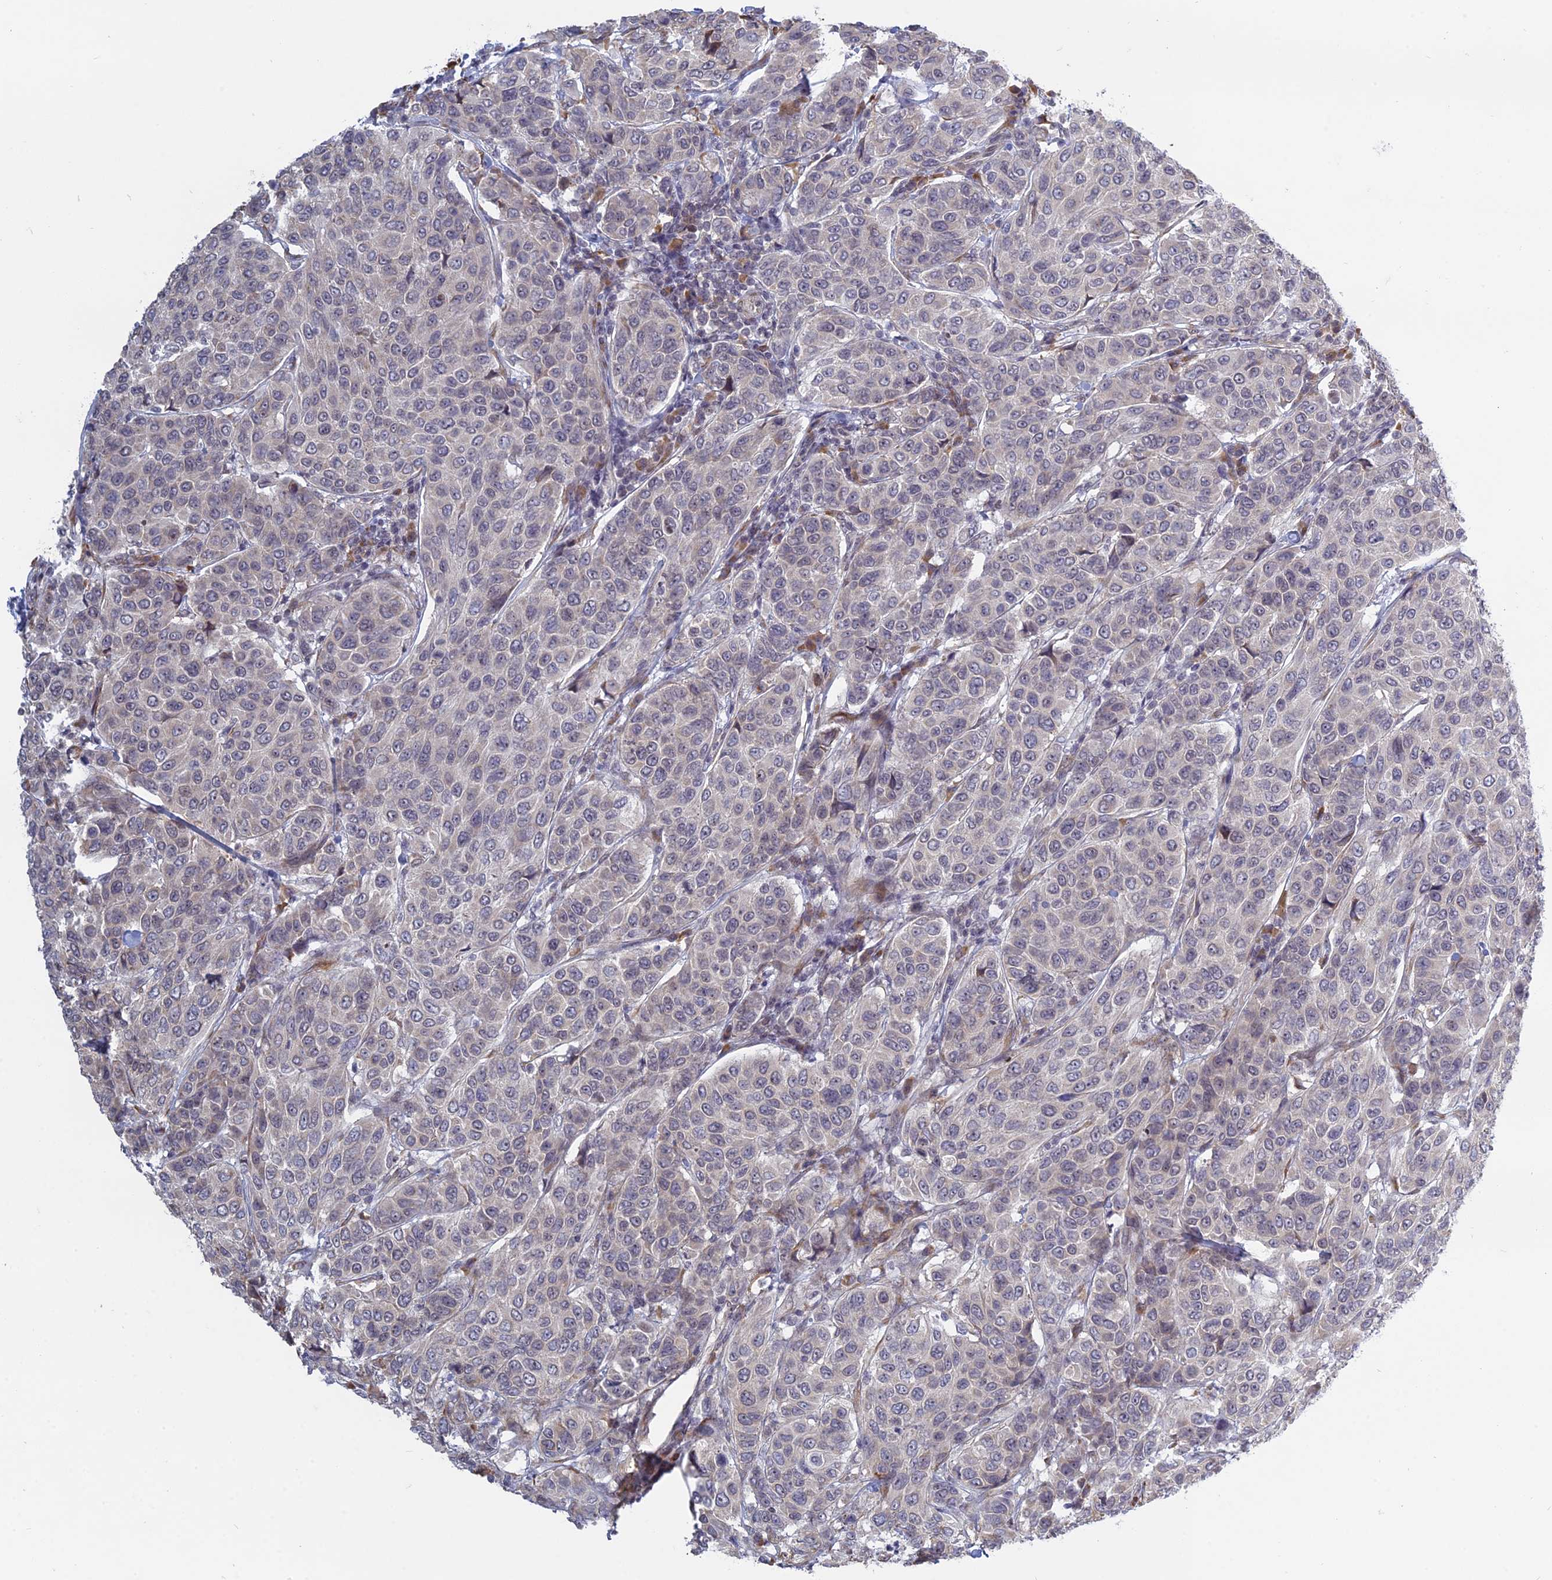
{"staining": {"intensity": "negative", "quantity": "none", "location": "none"}, "tissue": "breast cancer", "cell_type": "Tumor cells", "image_type": "cancer", "snomed": [{"axis": "morphology", "description": "Duct carcinoma"}, {"axis": "topography", "description": "Breast"}], "caption": "Human invasive ductal carcinoma (breast) stained for a protein using IHC reveals no staining in tumor cells.", "gene": "RPS19BP1", "patient": {"sex": "female", "age": 55}}